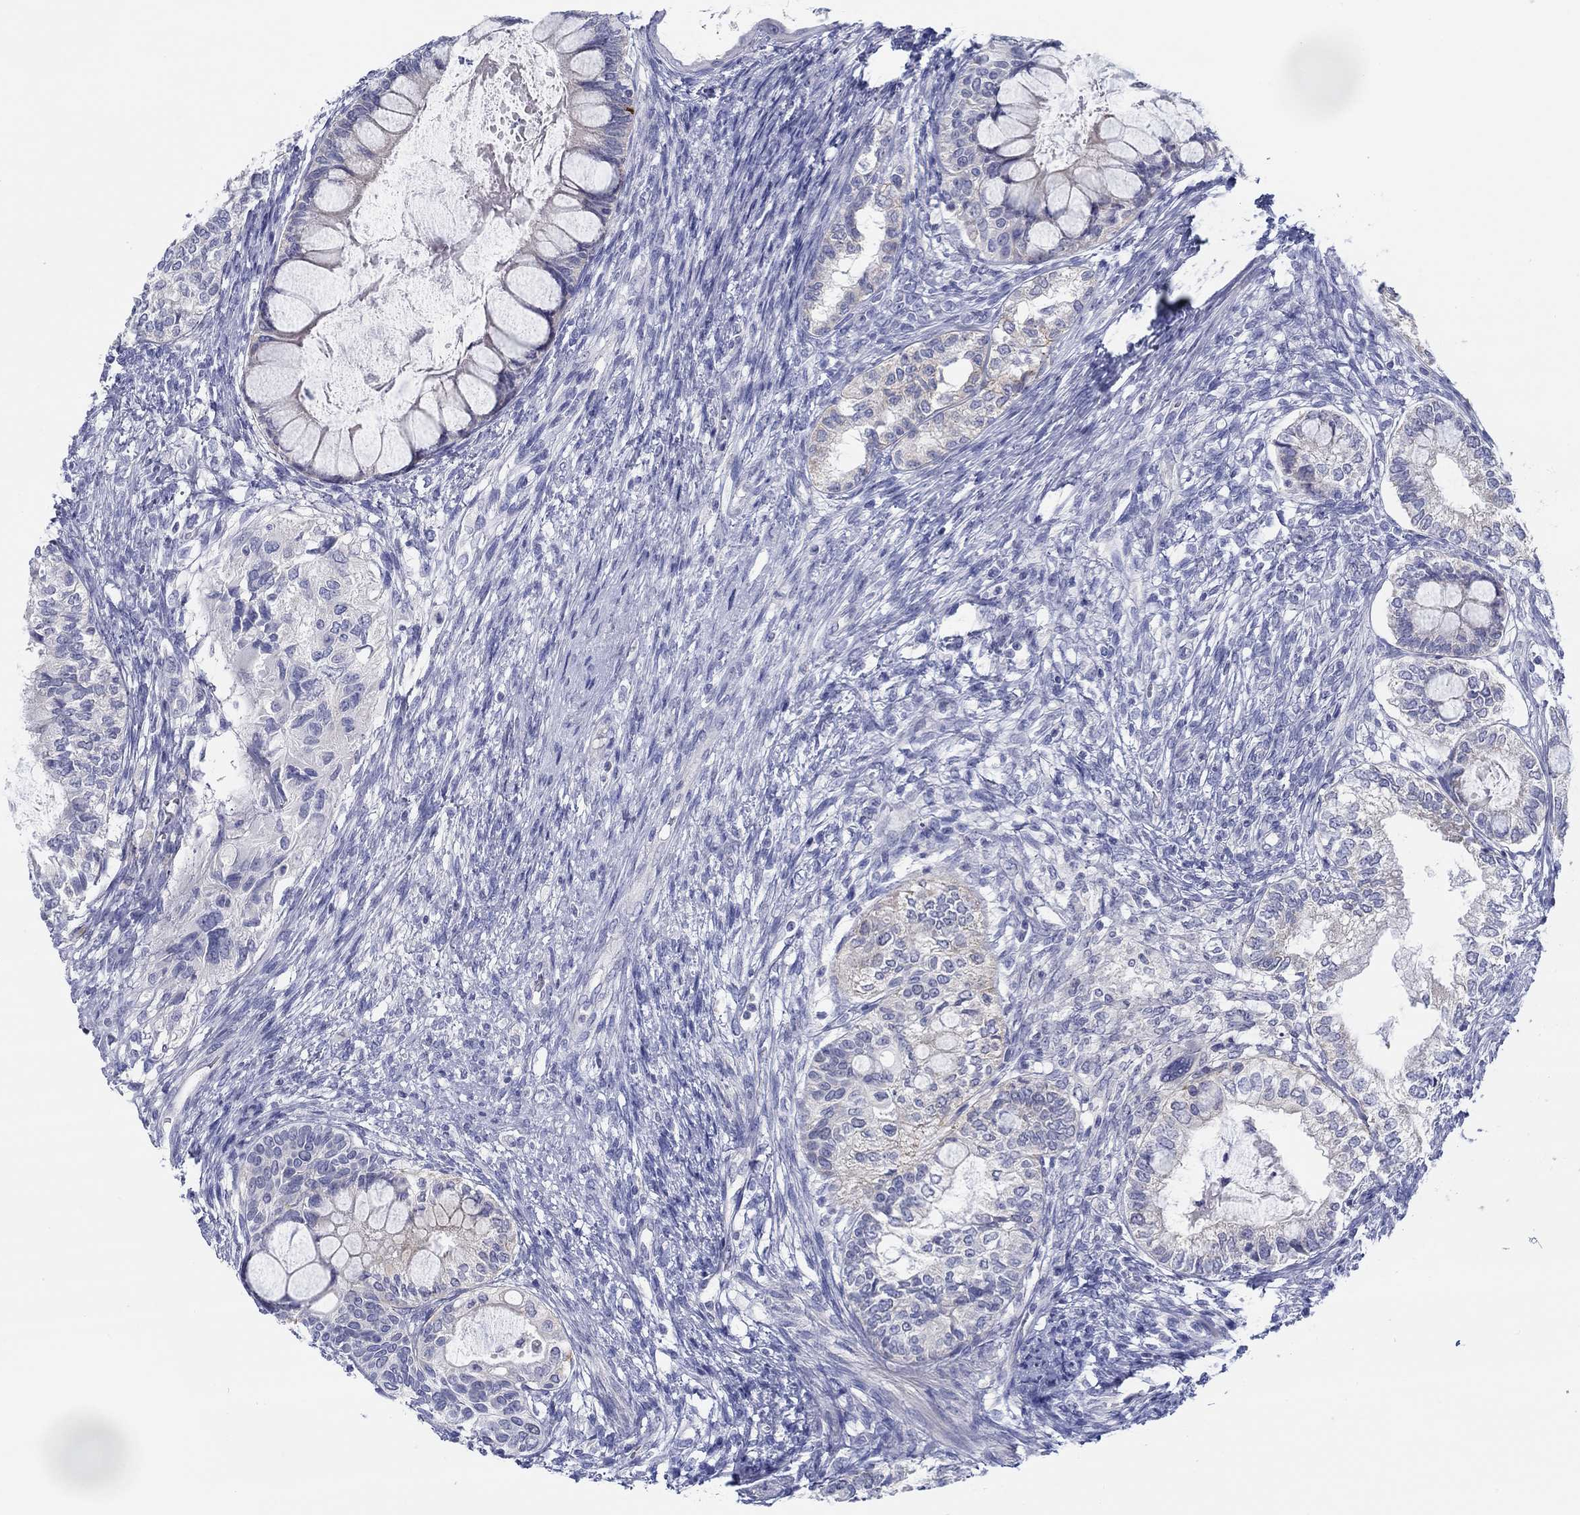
{"staining": {"intensity": "negative", "quantity": "none", "location": "none"}, "tissue": "testis cancer", "cell_type": "Tumor cells", "image_type": "cancer", "snomed": [{"axis": "morphology", "description": "Seminoma, NOS"}, {"axis": "morphology", "description": "Carcinoma, Embryonal, NOS"}, {"axis": "topography", "description": "Testis"}], "caption": "This image is of testis cancer stained with immunohistochemistry (IHC) to label a protein in brown with the nuclei are counter-stained blue. There is no staining in tumor cells.", "gene": "HAPLN4", "patient": {"sex": "male", "age": 41}}